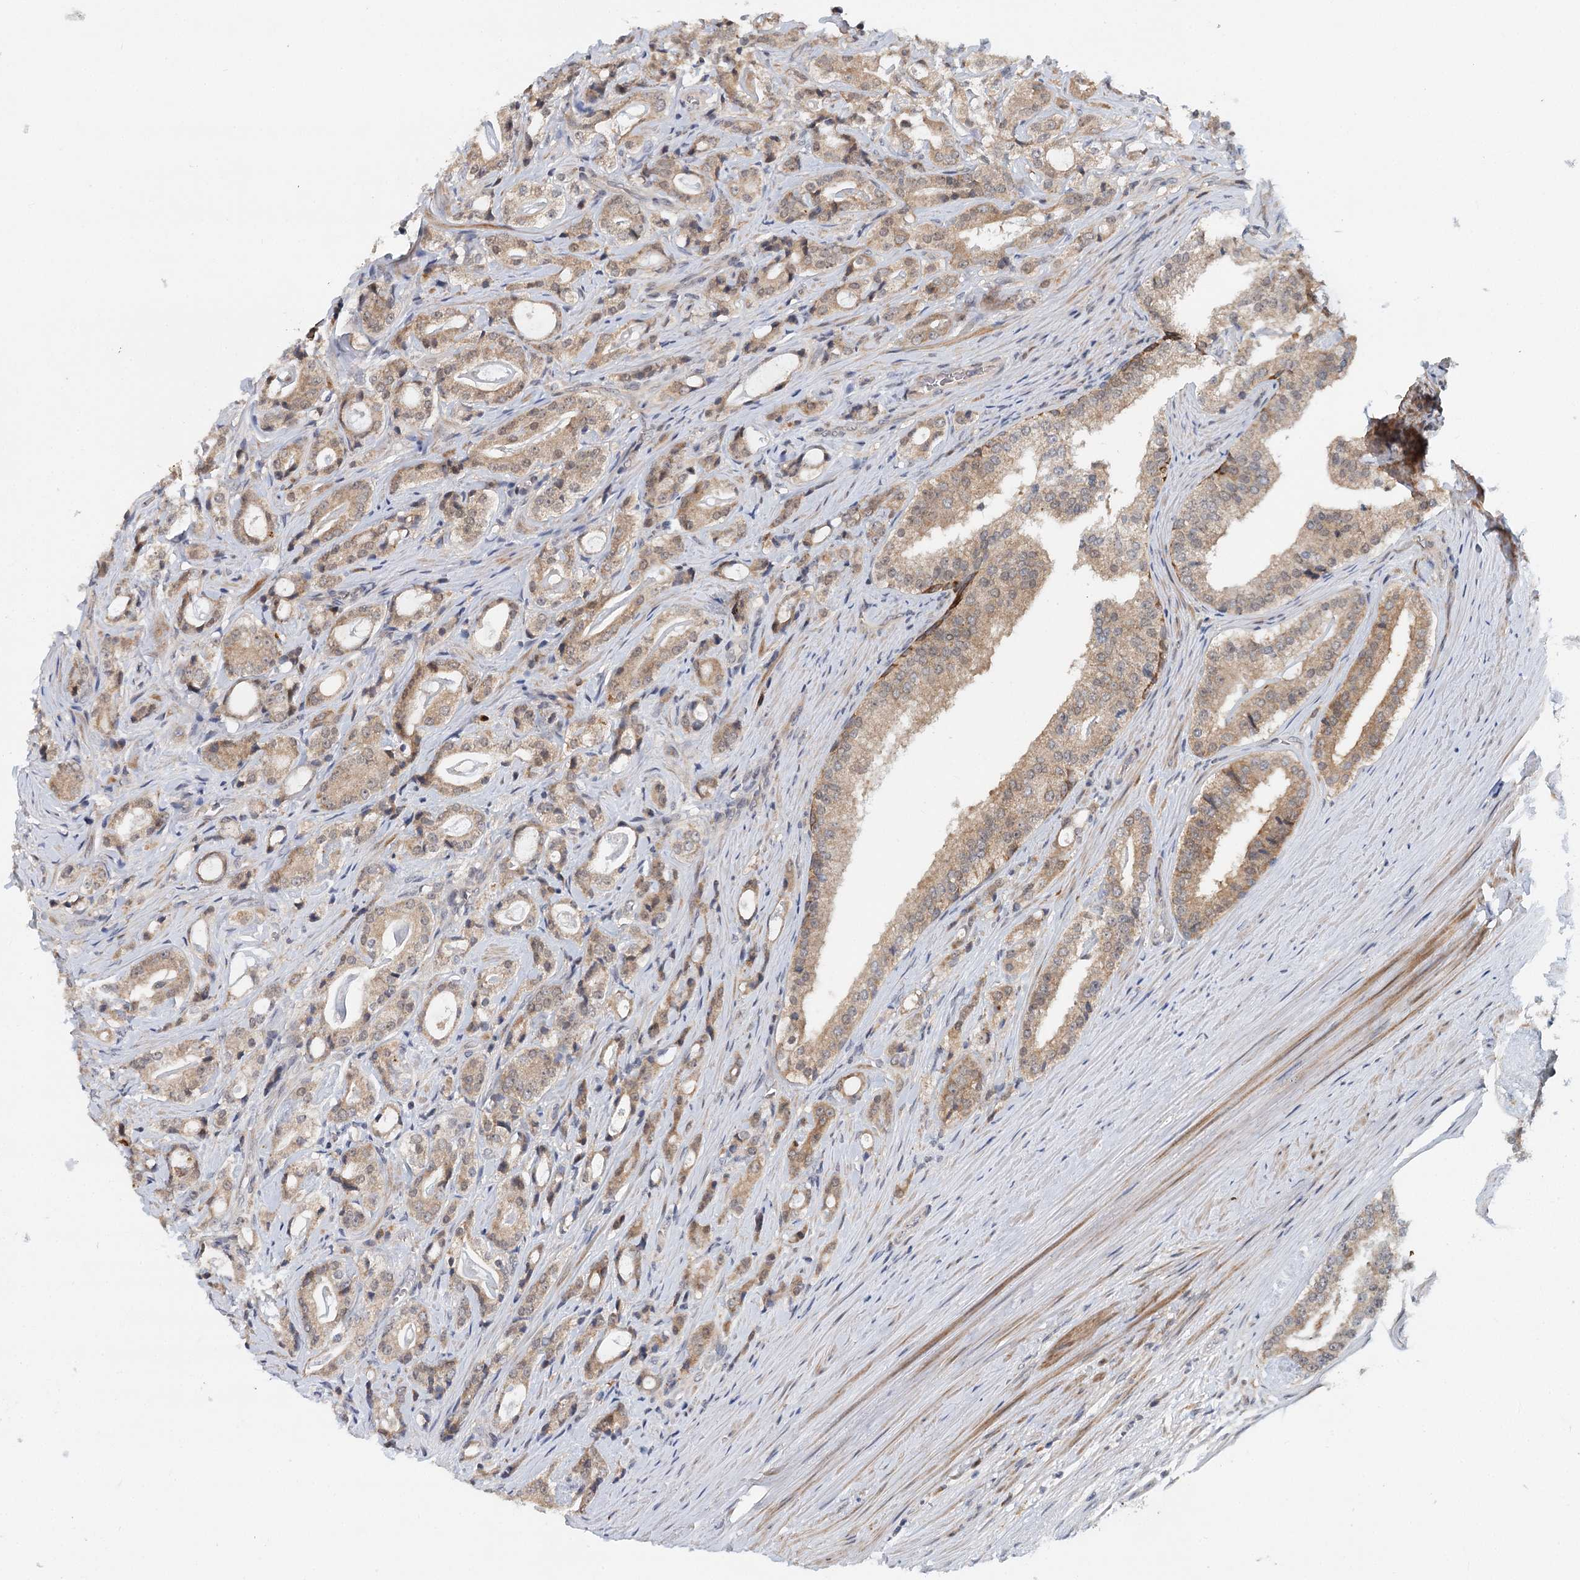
{"staining": {"intensity": "moderate", "quantity": ">75%", "location": "cytoplasmic/membranous"}, "tissue": "prostate cancer", "cell_type": "Tumor cells", "image_type": "cancer", "snomed": [{"axis": "morphology", "description": "Adenocarcinoma, High grade"}, {"axis": "topography", "description": "Prostate"}], "caption": "Adenocarcinoma (high-grade) (prostate) was stained to show a protein in brown. There is medium levels of moderate cytoplasmic/membranous expression in about >75% of tumor cells.", "gene": "AP3B1", "patient": {"sex": "male", "age": 63}}